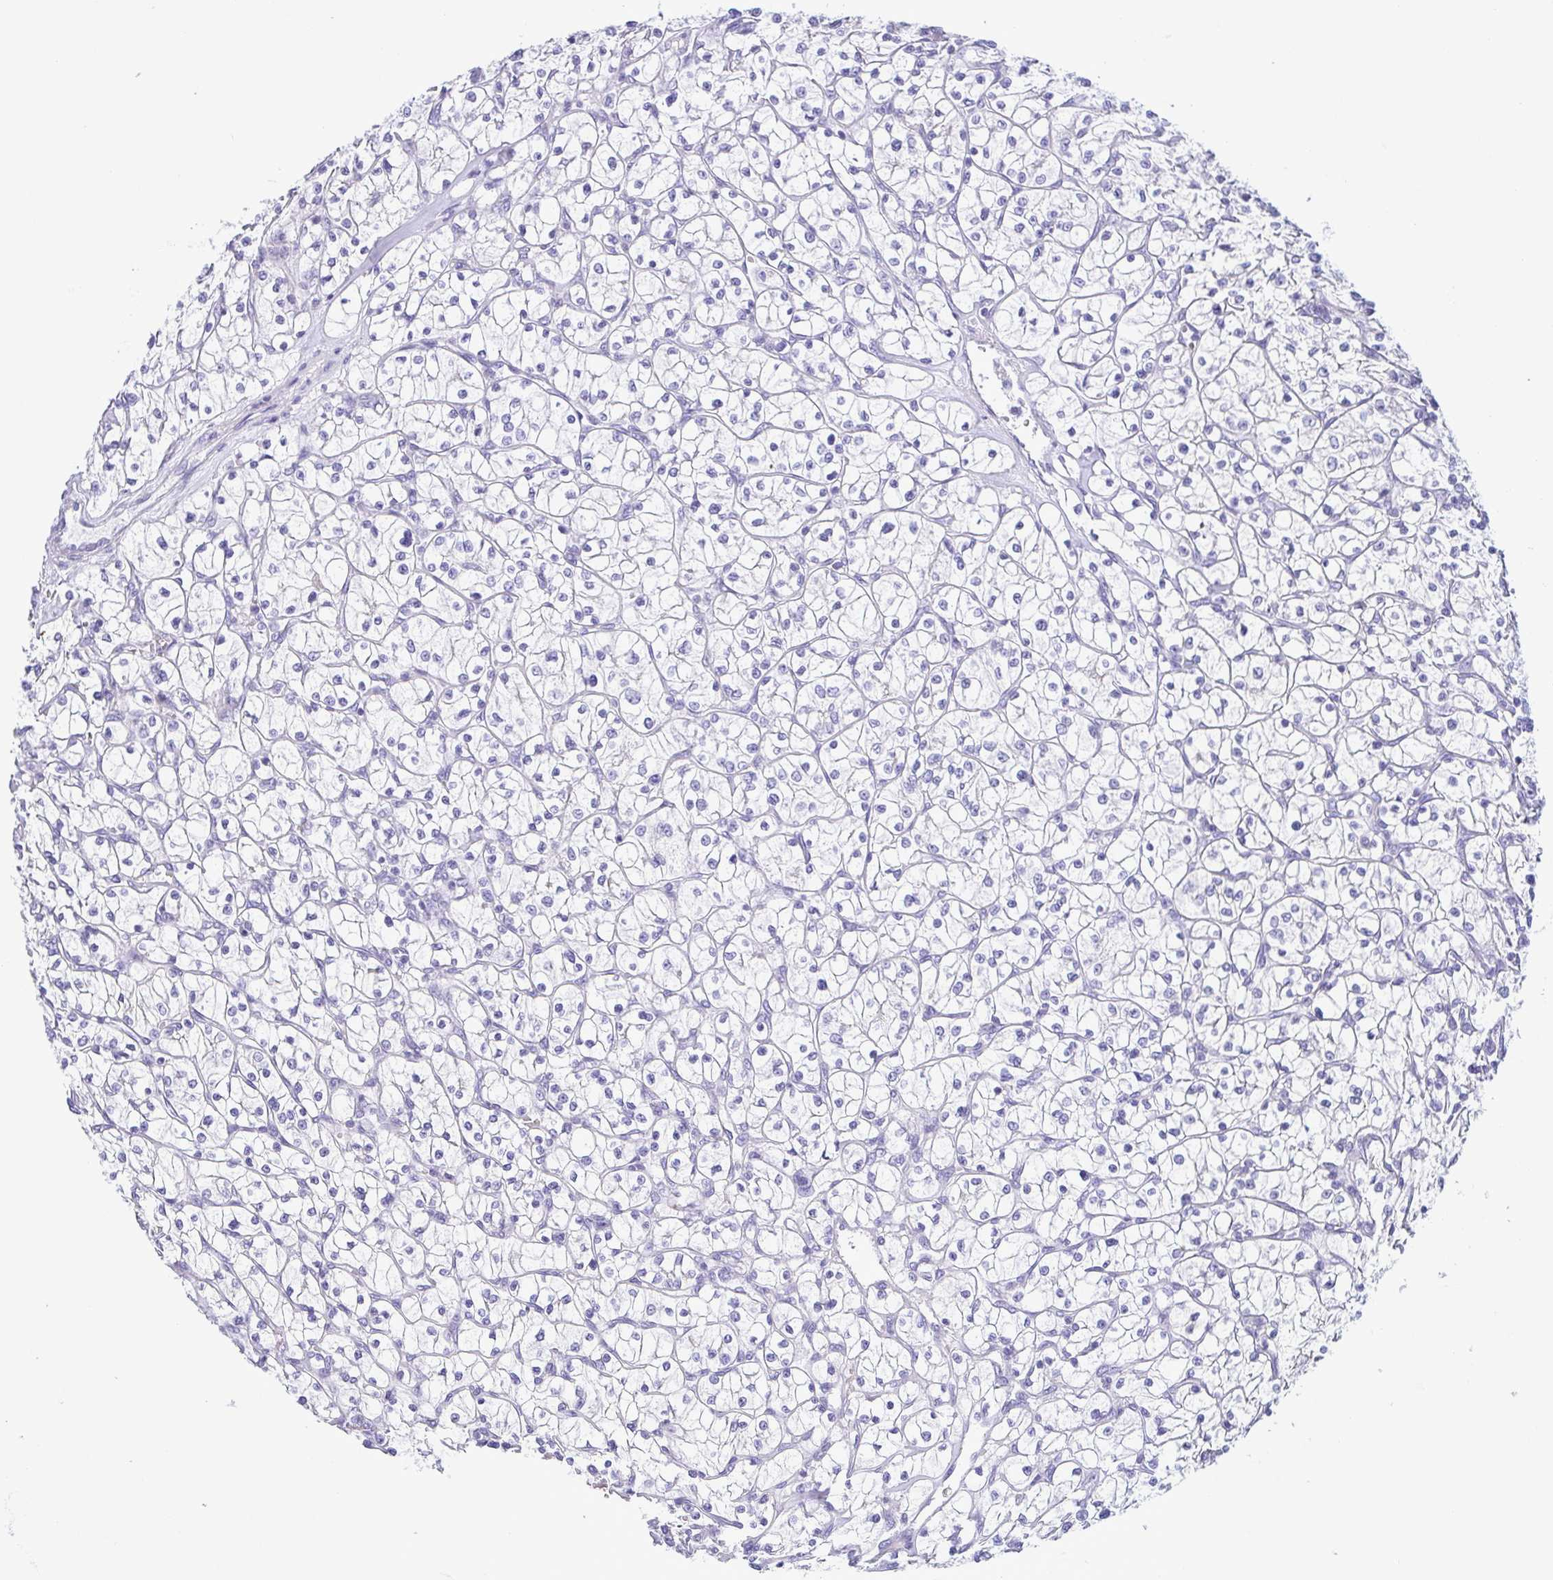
{"staining": {"intensity": "negative", "quantity": "none", "location": "none"}, "tissue": "renal cancer", "cell_type": "Tumor cells", "image_type": "cancer", "snomed": [{"axis": "morphology", "description": "Adenocarcinoma, NOS"}, {"axis": "topography", "description": "Kidney"}], "caption": "IHC image of neoplastic tissue: adenocarcinoma (renal) stained with DAB exhibits no significant protein positivity in tumor cells.", "gene": "GPR182", "patient": {"sex": "female", "age": 64}}